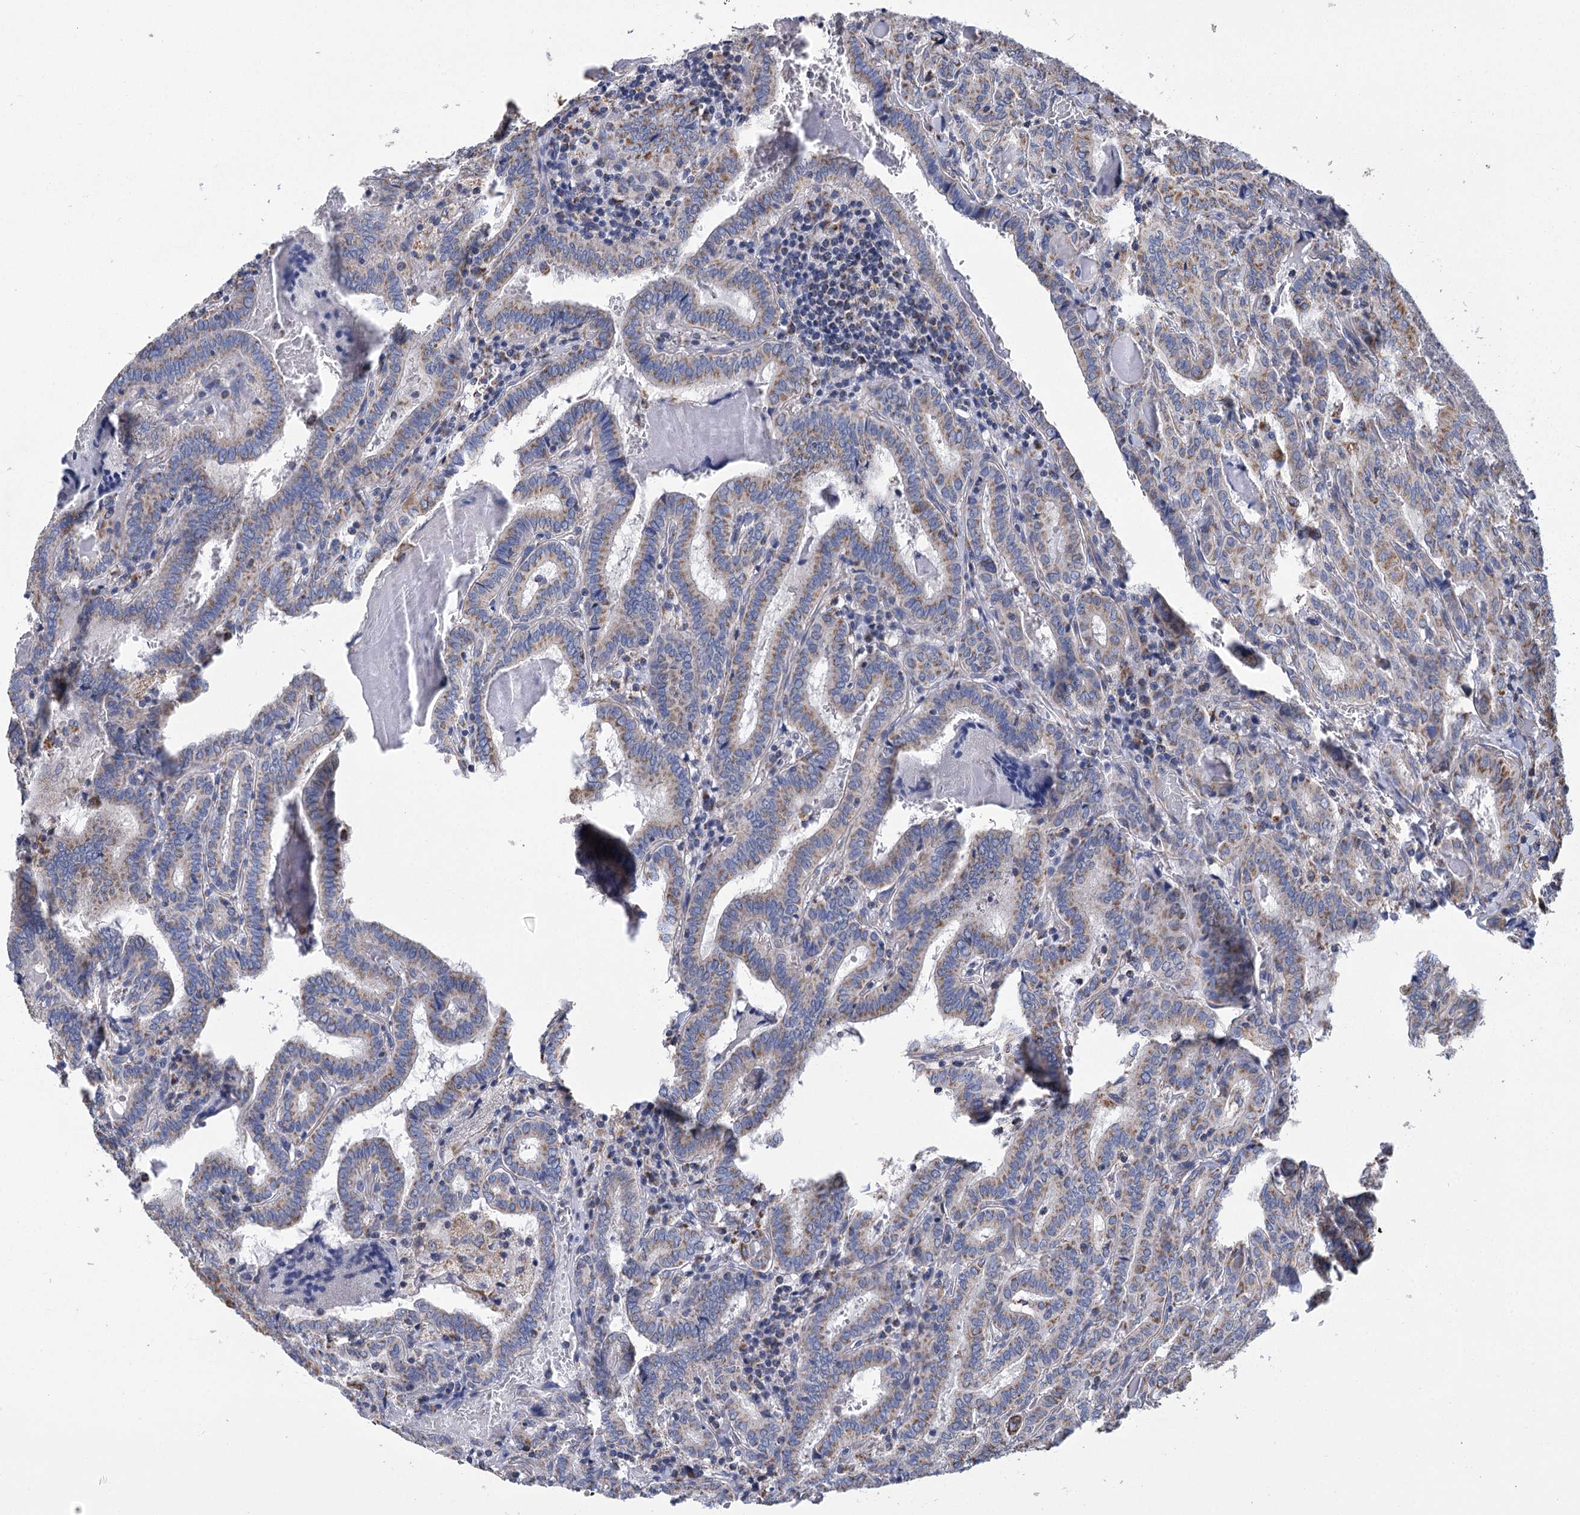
{"staining": {"intensity": "weak", "quantity": ">75%", "location": "cytoplasmic/membranous"}, "tissue": "thyroid cancer", "cell_type": "Tumor cells", "image_type": "cancer", "snomed": [{"axis": "morphology", "description": "Papillary adenocarcinoma, NOS"}, {"axis": "topography", "description": "Thyroid gland"}], "caption": "Approximately >75% of tumor cells in thyroid cancer demonstrate weak cytoplasmic/membranous protein positivity as visualized by brown immunohistochemical staining.", "gene": "CCDC73", "patient": {"sex": "female", "age": 72}}